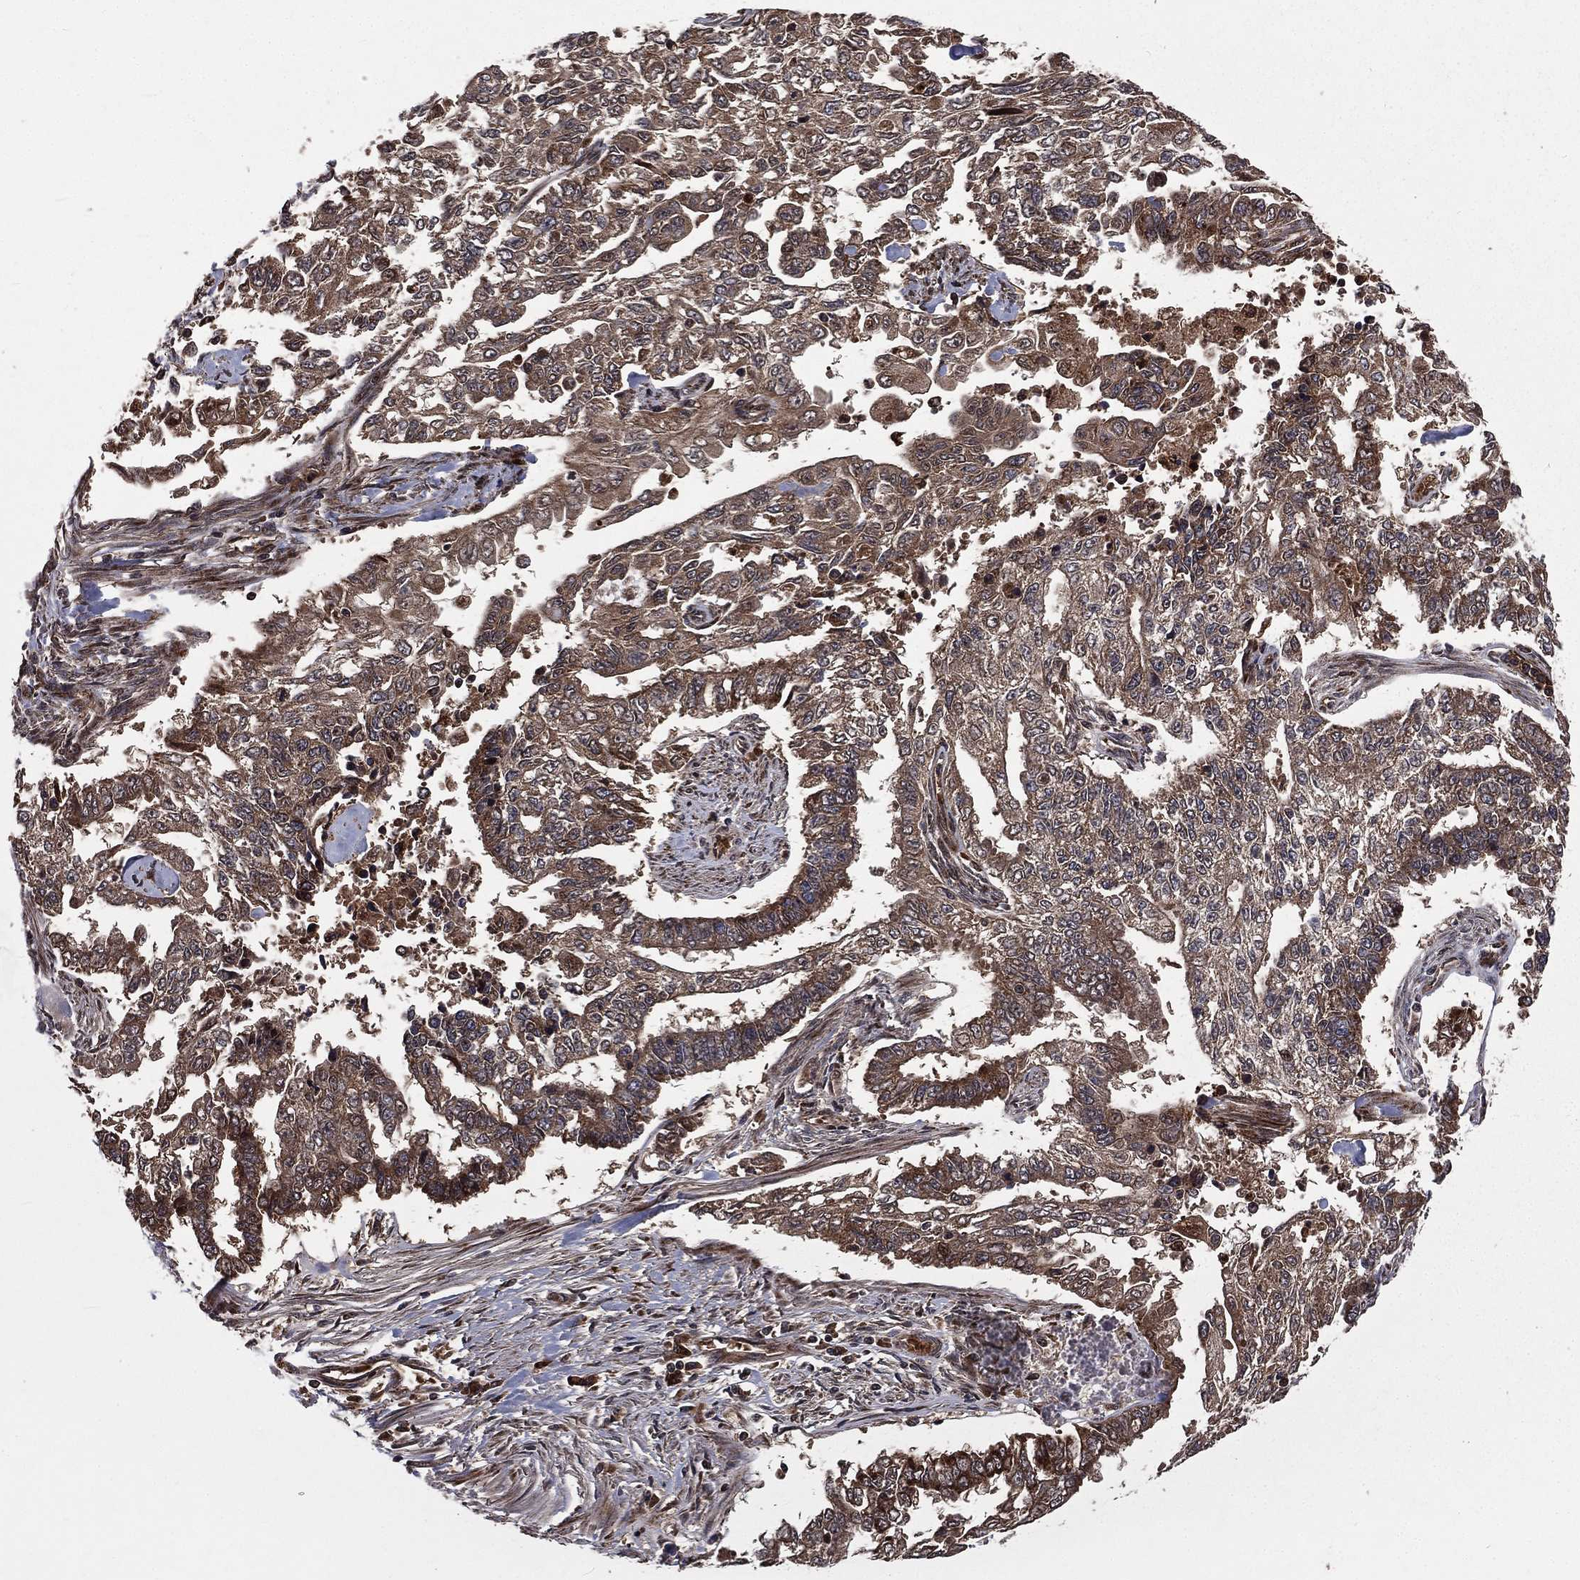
{"staining": {"intensity": "moderate", "quantity": ">75%", "location": "cytoplasmic/membranous"}, "tissue": "endometrial cancer", "cell_type": "Tumor cells", "image_type": "cancer", "snomed": [{"axis": "morphology", "description": "Adenocarcinoma, NOS"}, {"axis": "topography", "description": "Uterus"}], "caption": "Immunohistochemistry photomicrograph of human endometrial adenocarcinoma stained for a protein (brown), which demonstrates medium levels of moderate cytoplasmic/membranous positivity in about >75% of tumor cells.", "gene": "LENG8", "patient": {"sex": "female", "age": 59}}